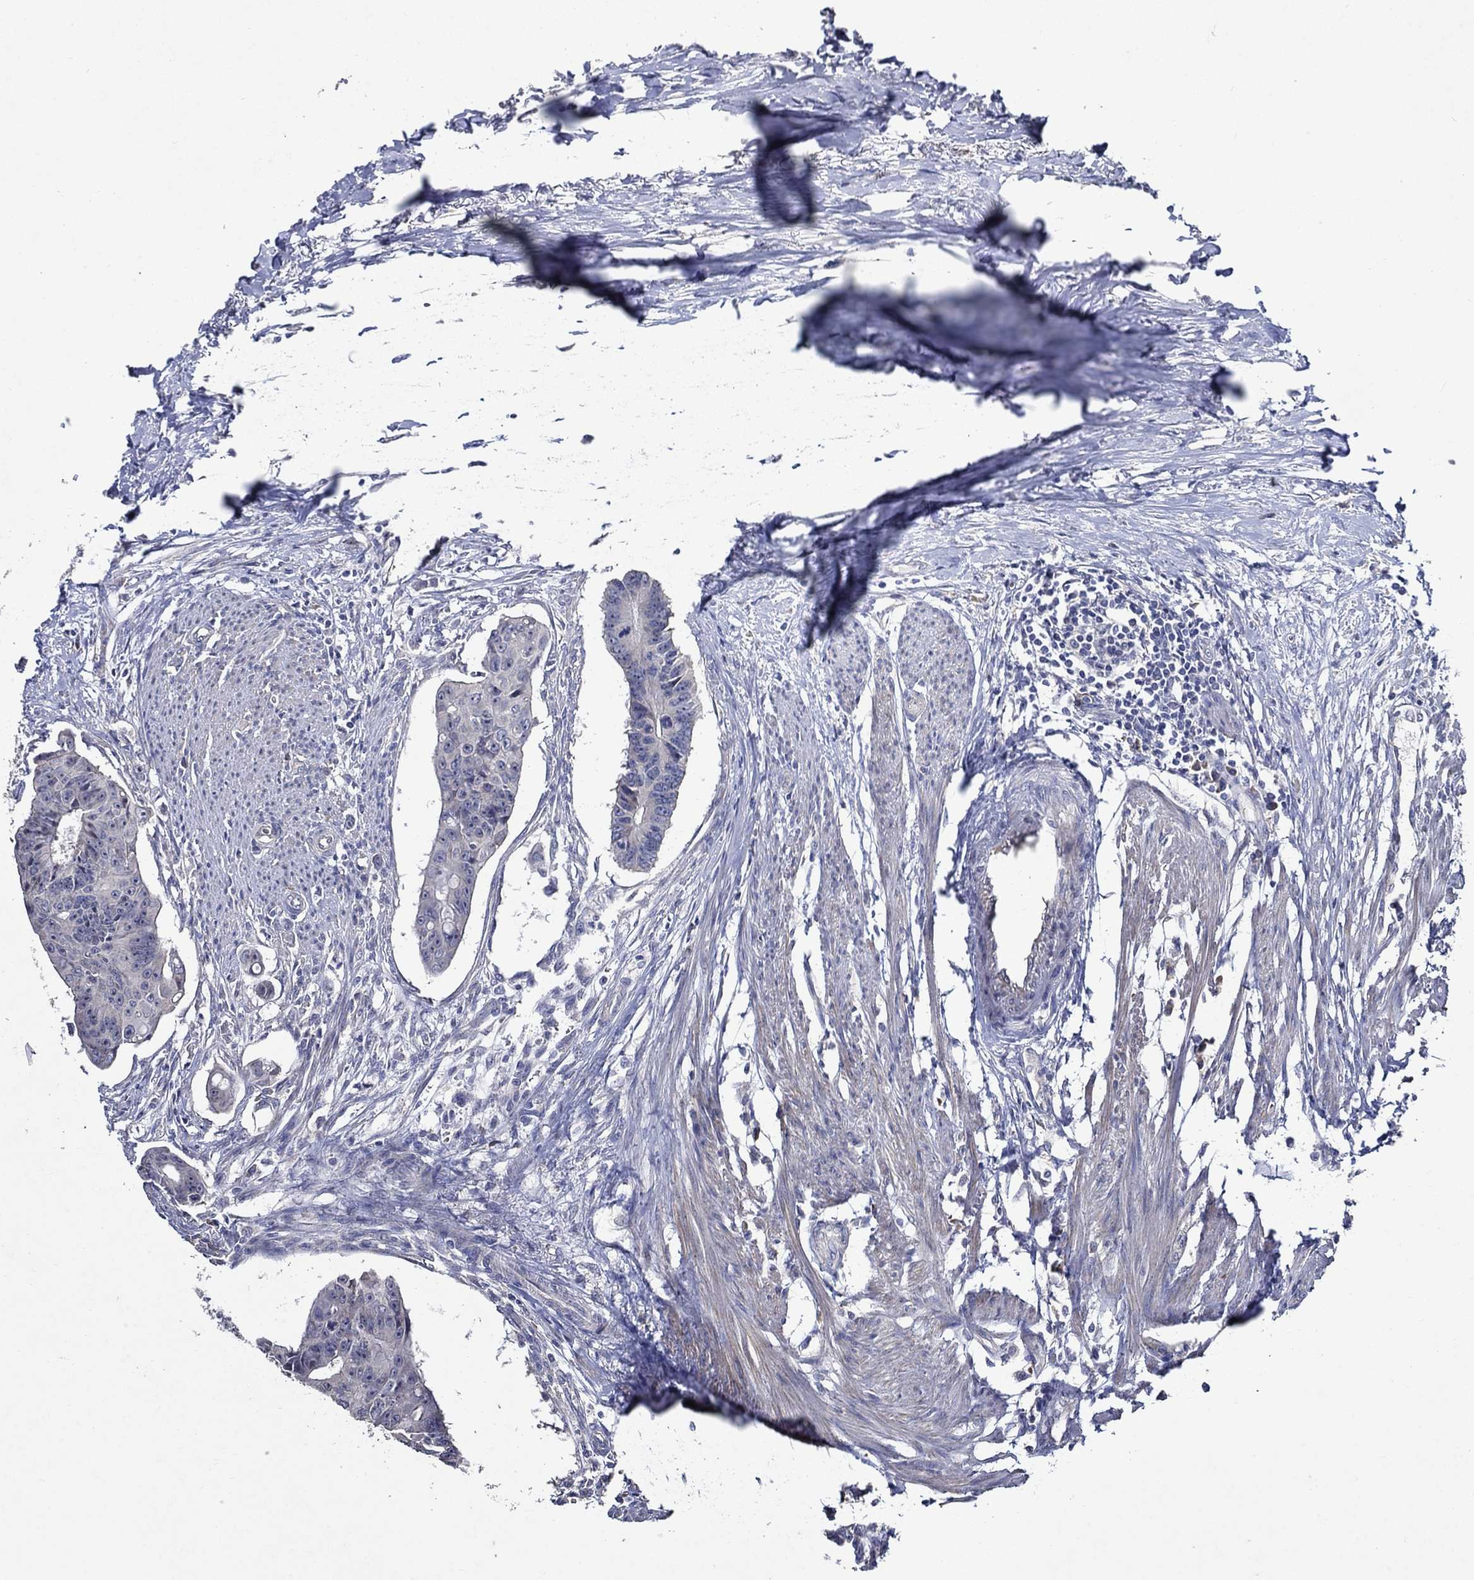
{"staining": {"intensity": "negative", "quantity": "none", "location": "none"}, "tissue": "colorectal cancer", "cell_type": "Tumor cells", "image_type": "cancer", "snomed": [{"axis": "morphology", "description": "Adenocarcinoma, NOS"}, {"axis": "topography", "description": "Colon"}], "caption": "Immunohistochemistry (IHC) photomicrograph of human colorectal cancer (adenocarcinoma) stained for a protein (brown), which displays no positivity in tumor cells.", "gene": "HAP1", "patient": {"sex": "male", "age": 70}}